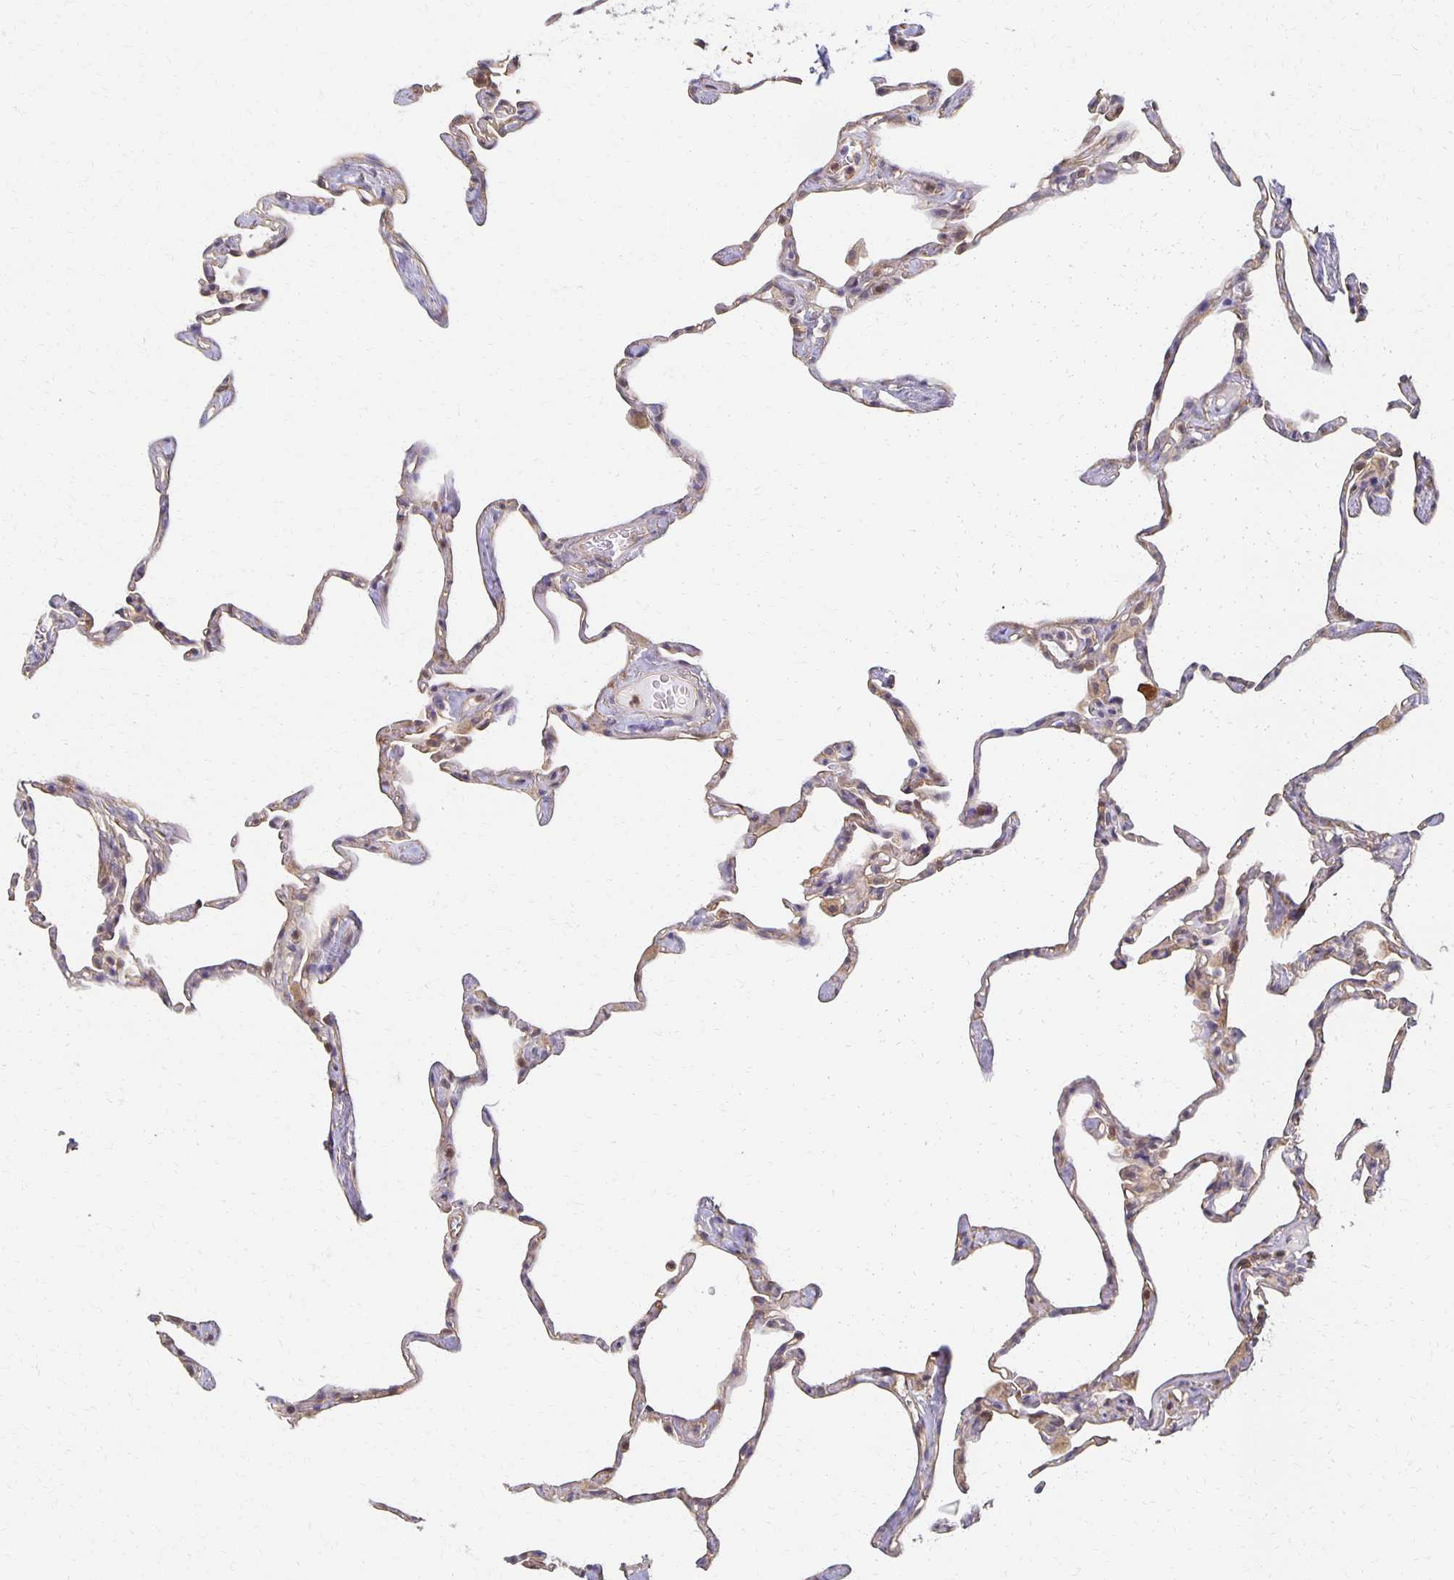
{"staining": {"intensity": "weak", "quantity": "<25%", "location": "cytoplasmic/membranous"}, "tissue": "lung", "cell_type": "Alveolar cells", "image_type": "normal", "snomed": [{"axis": "morphology", "description": "Normal tissue, NOS"}, {"axis": "topography", "description": "Lung"}], "caption": "DAB (3,3'-diaminobenzidine) immunohistochemical staining of unremarkable human lung reveals no significant positivity in alveolar cells. The staining is performed using DAB brown chromogen with nuclei counter-stained in using hematoxylin.", "gene": "SORL1", "patient": {"sex": "male", "age": 65}}